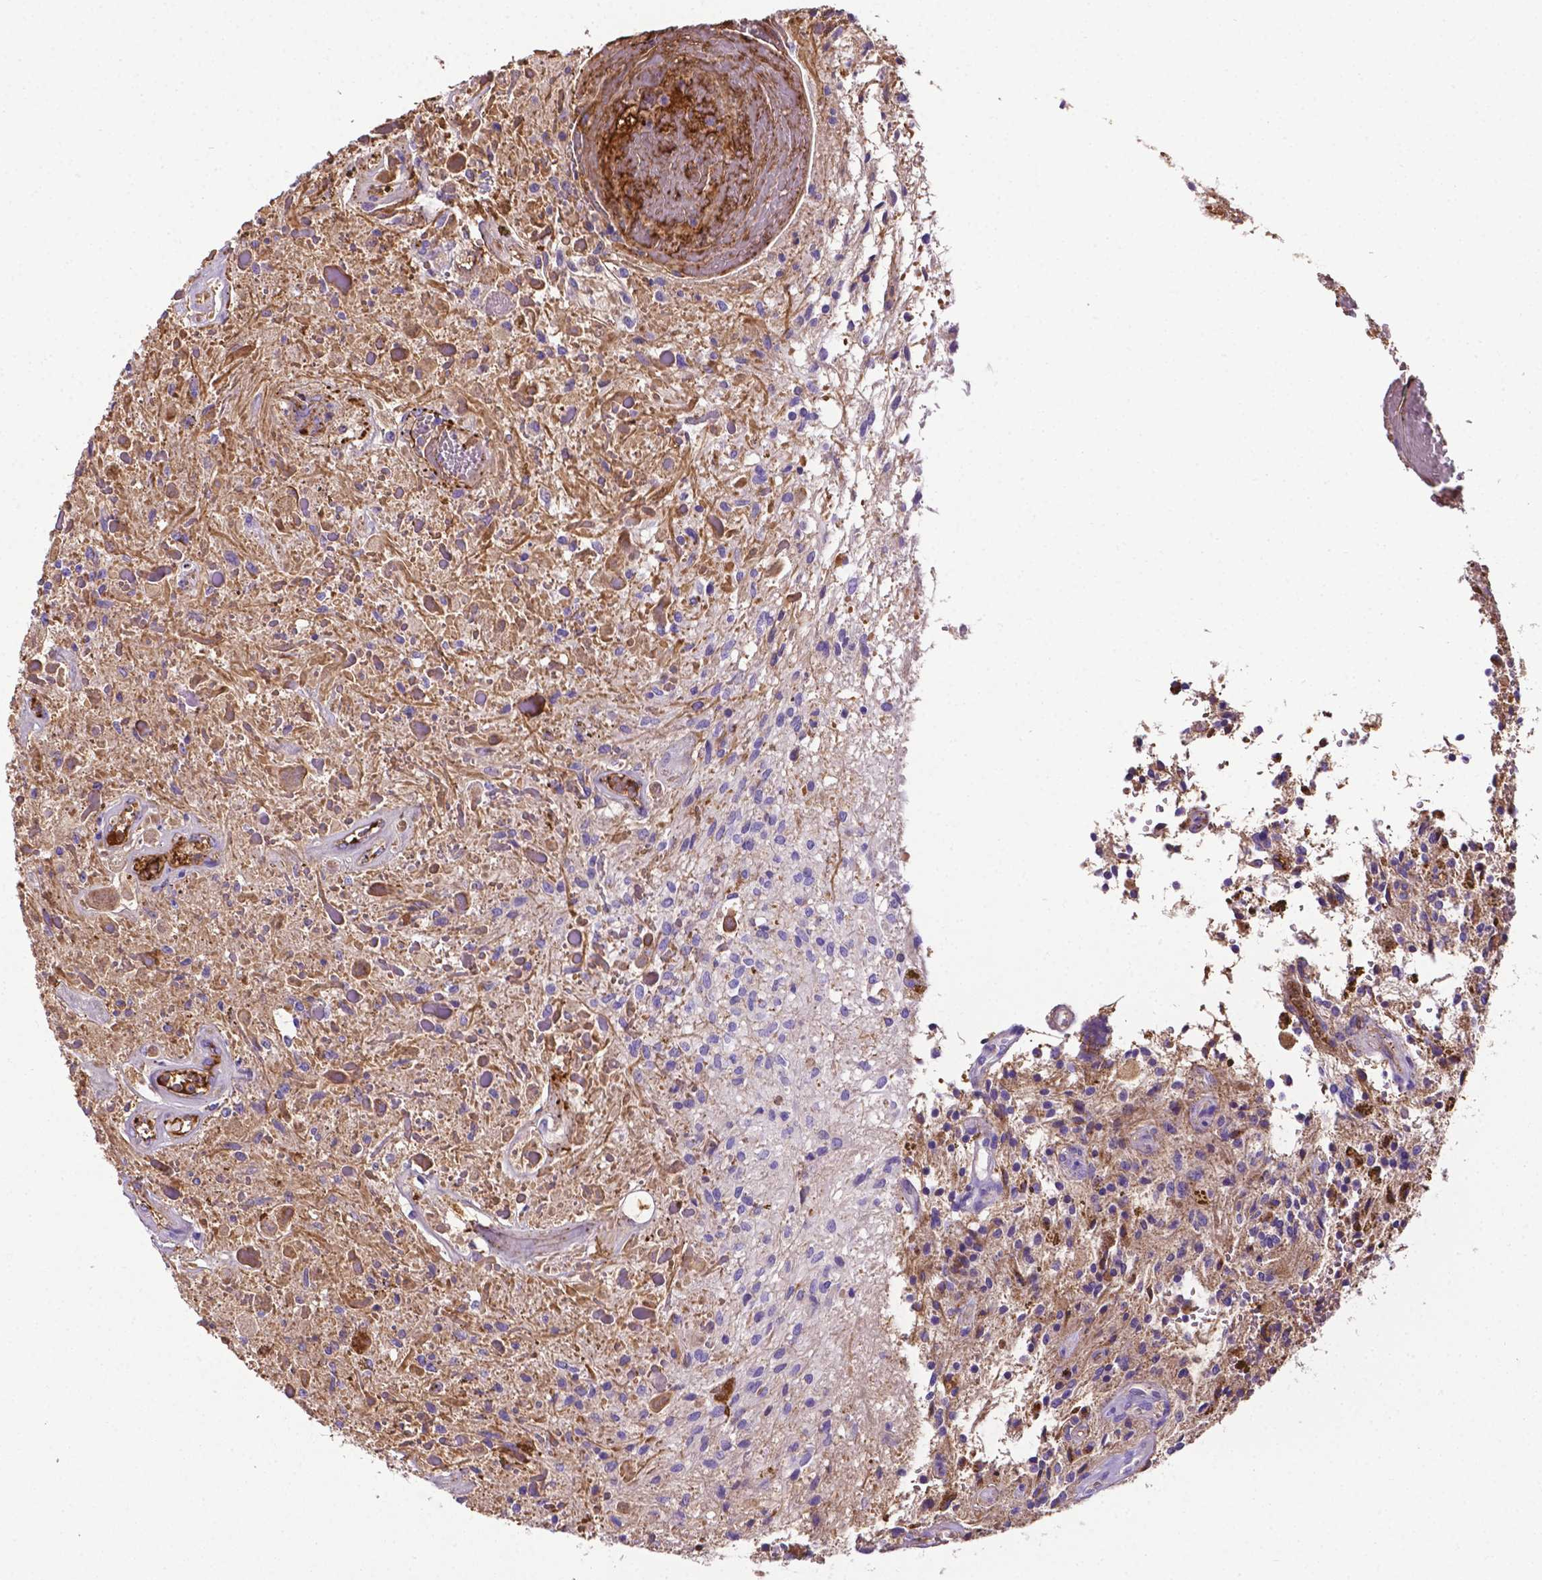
{"staining": {"intensity": "strong", "quantity": "<25%", "location": "cytoplasmic/membranous"}, "tissue": "glioma", "cell_type": "Tumor cells", "image_type": "cancer", "snomed": [{"axis": "morphology", "description": "Glioma, malignant, Low grade"}, {"axis": "topography", "description": "Cerebellum"}], "caption": "Immunohistochemistry (DAB) staining of human glioma demonstrates strong cytoplasmic/membranous protein expression in about <25% of tumor cells. (DAB (3,3'-diaminobenzidine) IHC, brown staining for protein, blue staining for nuclei).", "gene": "APOE", "patient": {"sex": "female", "age": 14}}